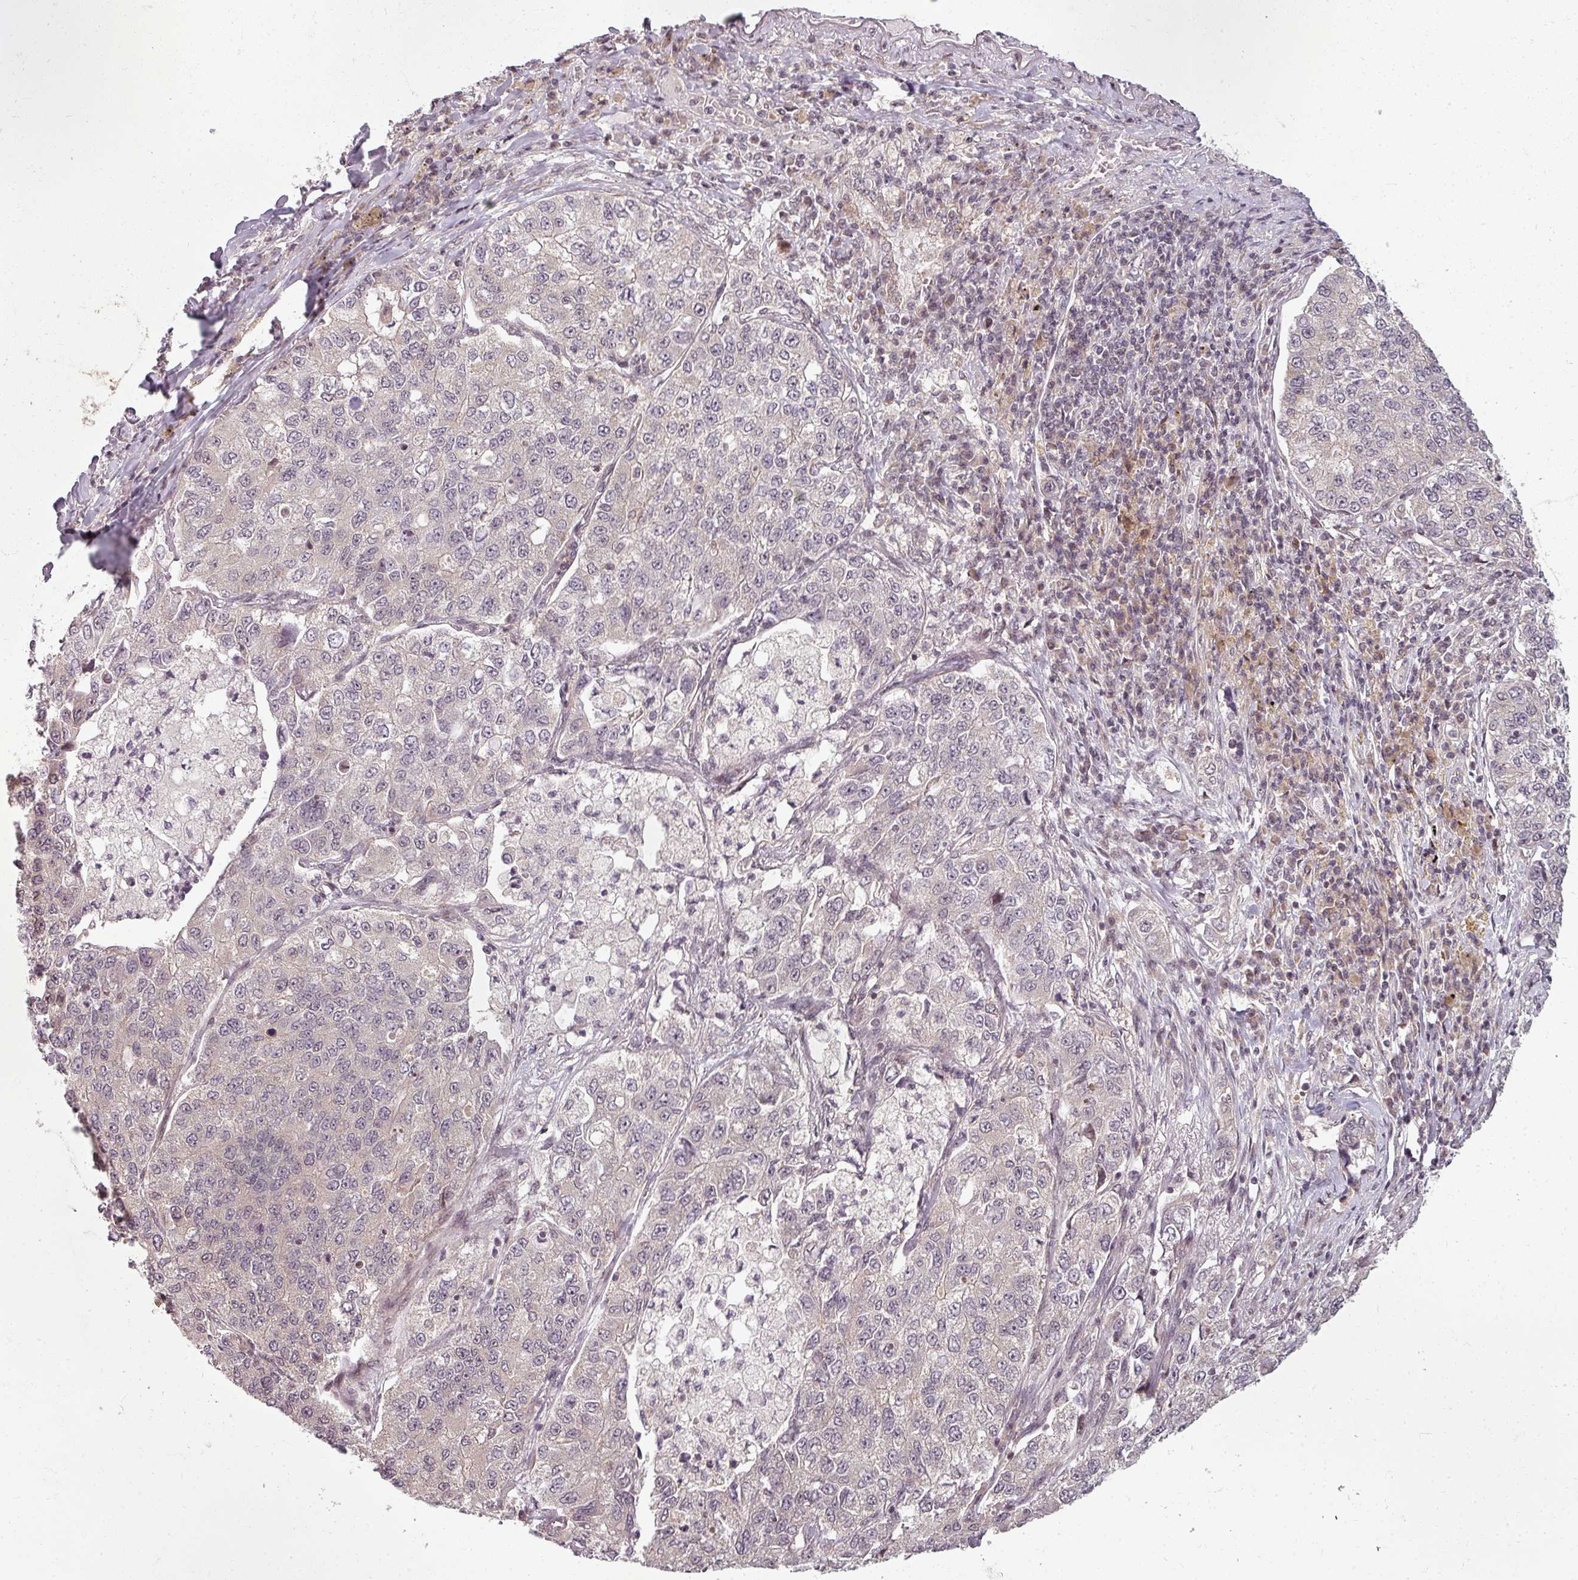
{"staining": {"intensity": "negative", "quantity": "none", "location": "none"}, "tissue": "lung cancer", "cell_type": "Tumor cells", "image_type": "cancer", "snomed": [{"axis": "morphology", "description": "Adenocarcinoma, NOS"}, {"axis": "topography", "description": "Lung"}], "caption": "Tumor cells show no significant protein staining in adenocarcinoma (lung). (Stains: DAB immunohistochemistry with hematoxylin counter stain, Microscopy: brightfield microscopy at high magnification).", "gene": "CLIC1", "patient": {"sex": "male", "age": 49}}